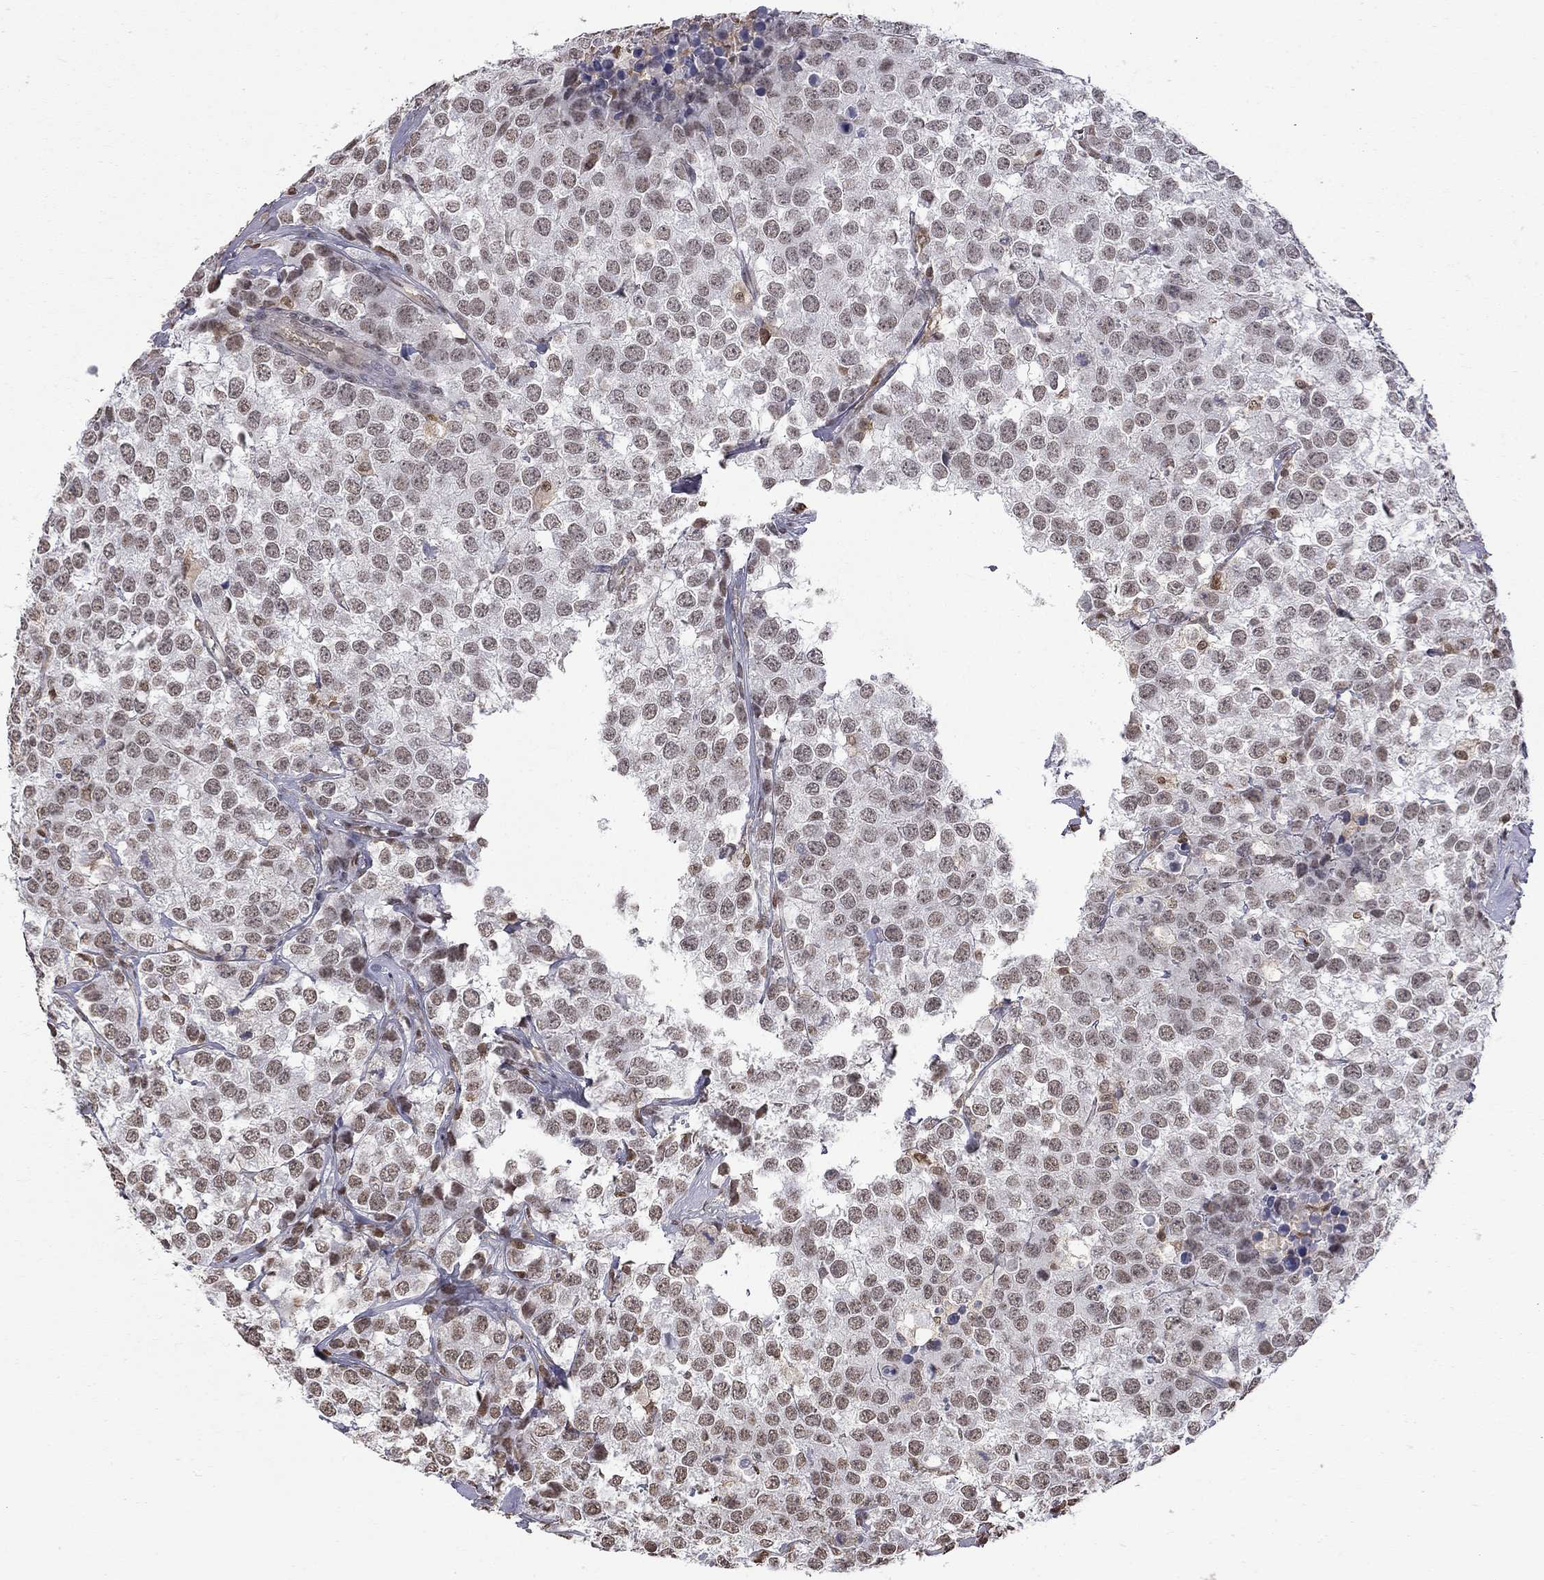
{"staining": {"intensity": "weak", "quantity": "<25%", "location": "nuclear"}, "tissue": "testis cancer", "cell_type": "Tumor cells", "image_type": "cancer", "snomed": [{"axis": "morphology", "description": "Seminoma, NOS"}, {"axis": "topography", "description": "Testis"}], "caption": "Immunohistochemical staining of human testis seminoma displays no significant positivity in tumor cells.", "gene": "RFWD3", "patient": {"sex": "male", "age": 59}}